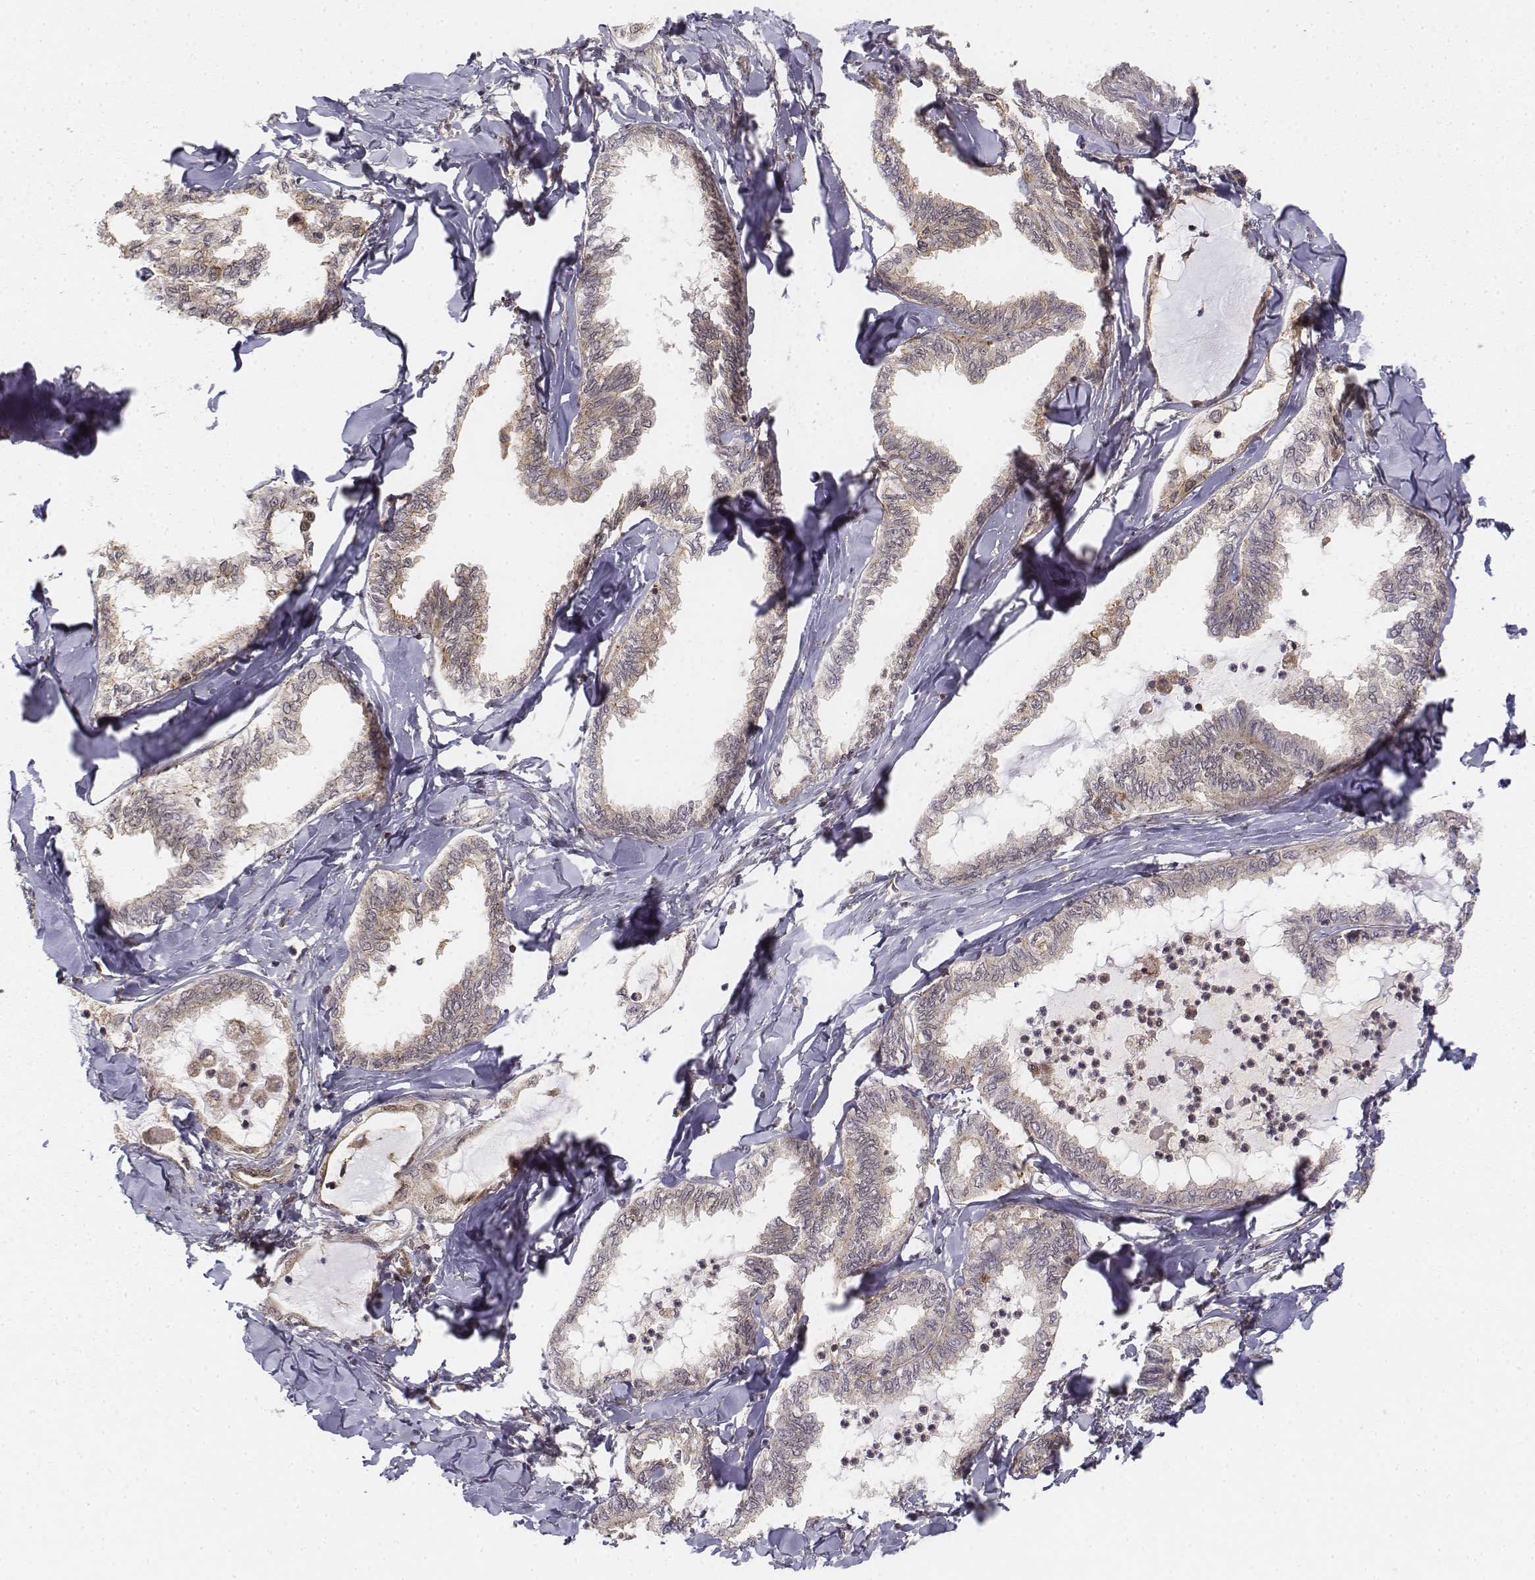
{"staining": {"intensity": "weak", "quantity": "<25%", "location": "cytoplasmic/membranous"}, "tissue": "ovarian cancer", "cell_type": "Tumor cells", "image_type": "cancer", "snomed": [{"axis": "morphology", "description": "Carcinoma, endometroid"}, {"axis": "topography", "description": "Ovary"}], "caption": "Tumor cells show no significant staining in ovarian cancer (endometroid carcinoma).", "gene": "ZFYVE19", "patient": {"sex": "female", "age": 70}}